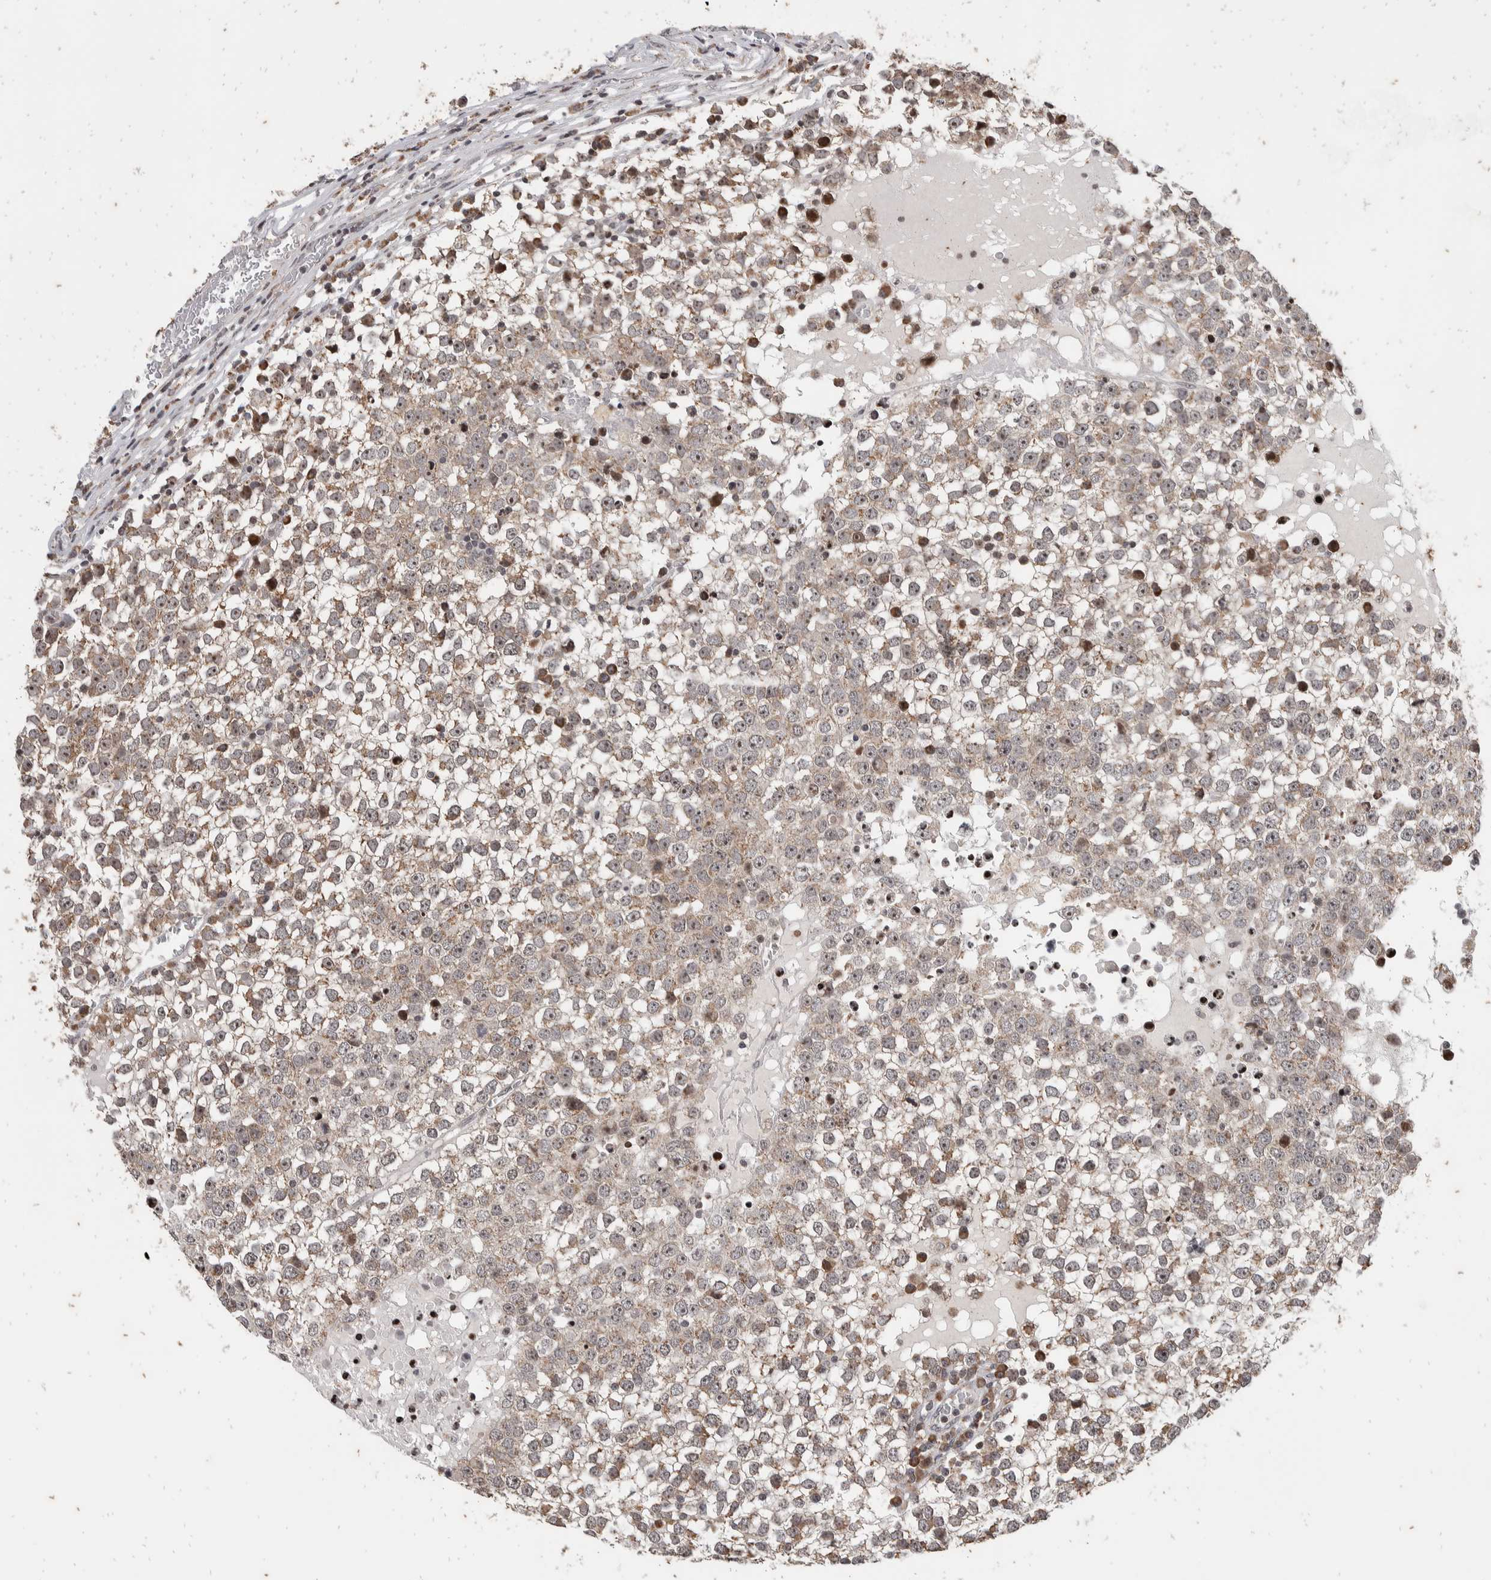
{"staining": {"intensity": "moderate", "quantity": "25%-75%", "location": "nuclear"}, "tissue": "testis cancer", "cell_type": "Tumor cells", "image_type": "cancer", "snomed": [{"axis": "morphology", "description": "Seminoma, NOS"}, {"axis": "topography", "description": "Testis"}], "caption": "Brown immunohistochemical staining in seminoma (testis) displays moderate nuclear positivity in about 25%-75% of tumor cells. The protein is stained brown, and the nuclei are stained in blue (DAB IHC with brightfield microscopy, high magnification).", "gene": "ATXN7L1", "patient": {"sex": "male", "age": 65}}